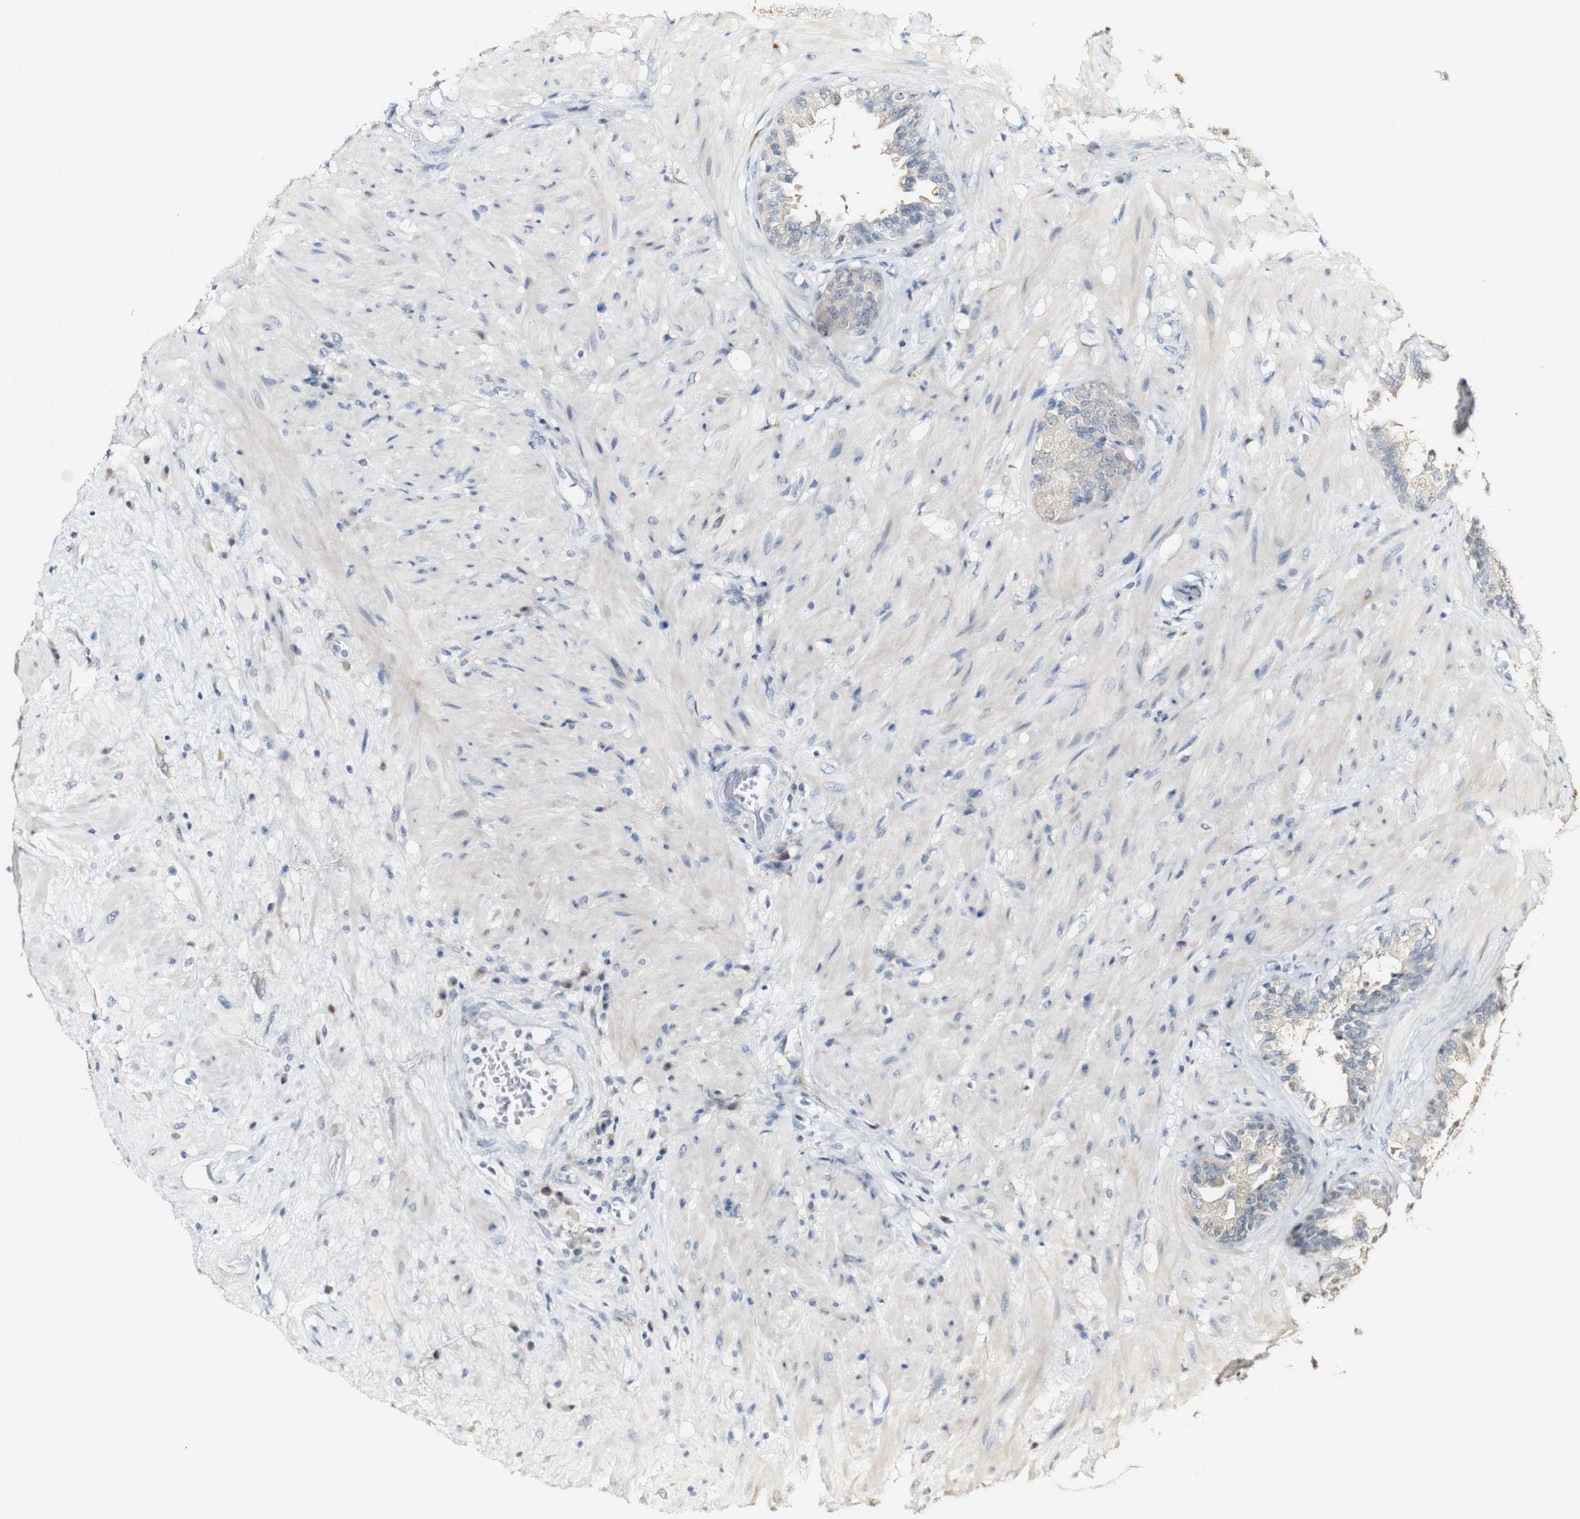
{"staining": {"intensity": "negative", "quantity": "none", "location": "none"}, "tissue": "seminal vesicle", "cell_type": "Glandular cells", "image_type": "normal", "snomed": [{"axis": "morphology", "description": "Normal tissue, NOS"}, {"axis": "topography", "description": "Seminal veicle"}], "caption": "The histopathology image exhibits no significant staining in glandular cells of seminal vesicle. The staining is performed using DAB brown chromogen with nuclei counter-stained in using hematoxylin.", "gene": "FMO3", "patient": {"sex": "male", "age": 61}}